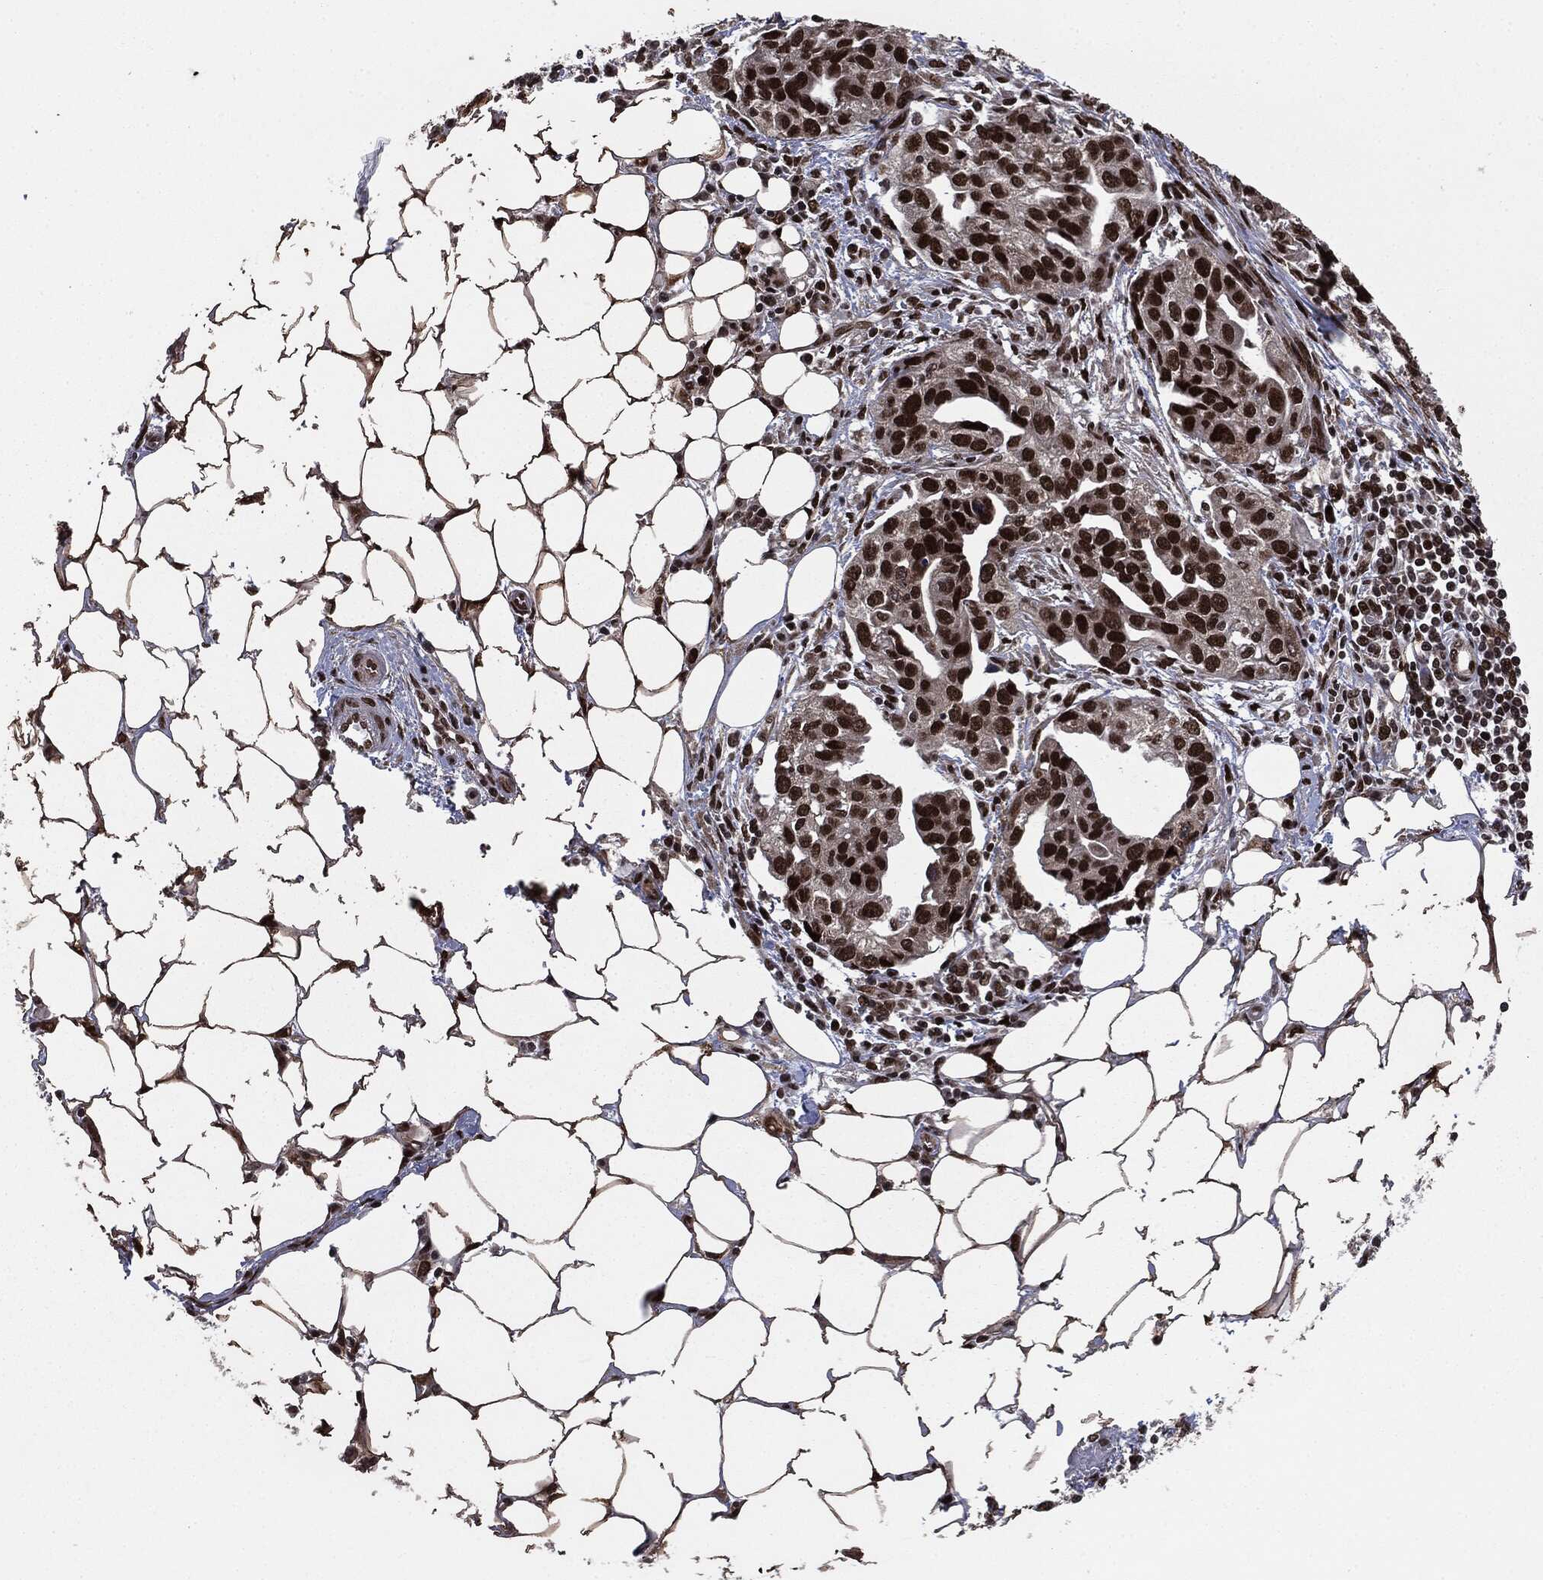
{"staining": {"intensity": "strong", "quantity": ">75%", "location": "nuclear"}, "tissue": "ovarian cancer", "cell_type": "Tumor cells", "image_type": "cancer", "snomed": [{"axis": "morphology", "description": "Carcinoma, endometroid"}, {"axis": "morphology", "description": "Cystadenocarcinoma, serous, NOS"}, {"axis": "topography", "description": "Ovary"}], "caption": "The image shows staining of ovarian cancer, revealing strong nuclear protein expression (brown color) within tumor cells. Using DAB (3,3'-diaminobenzidine) (brown) and hematoxylin (blue) stains, captured at high magnification using brightfield microscopy.", "gene": "DVL2", "patient": {"sex": "female", "age": 45}}